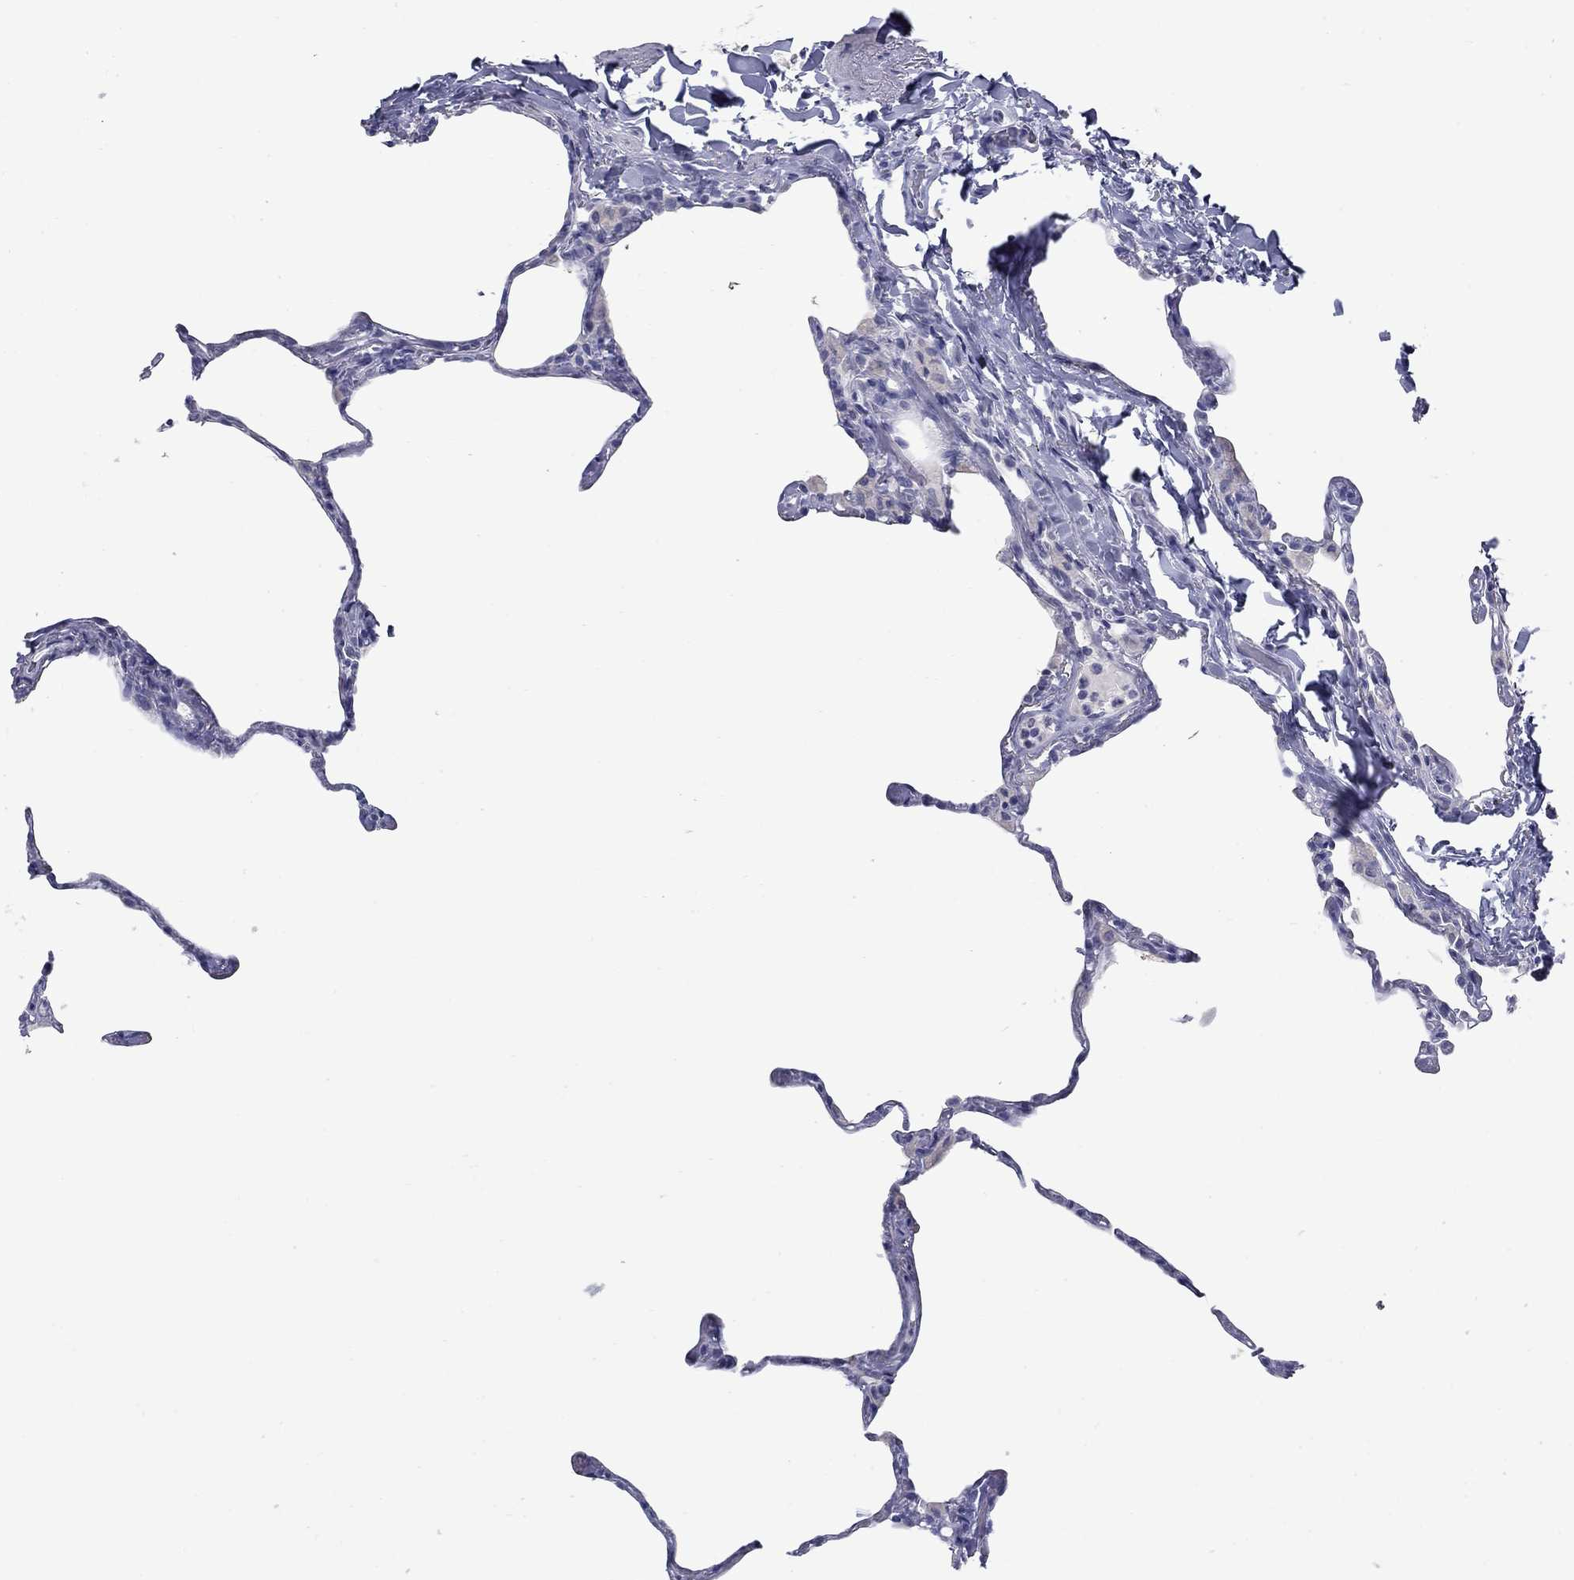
{"staining": {"intensity": "negative", "quantity": "none", "location": "none"}, "tissue": "lung", "cell_type": "Alveolar cells", "image_type": "normal", "snomed": [{"axis": "morphology", "description": "Normal tissue, NOS"}, {"axis": "topography", "description": "Lung"}], "caption": "Immunohistochemistry (IHC) micrograph of benign lung stained for a protein (brown), which displays no staining in alveolar cells.", "gene": "KIRREL2", "patient": {"sex": "male", "age": 65}}